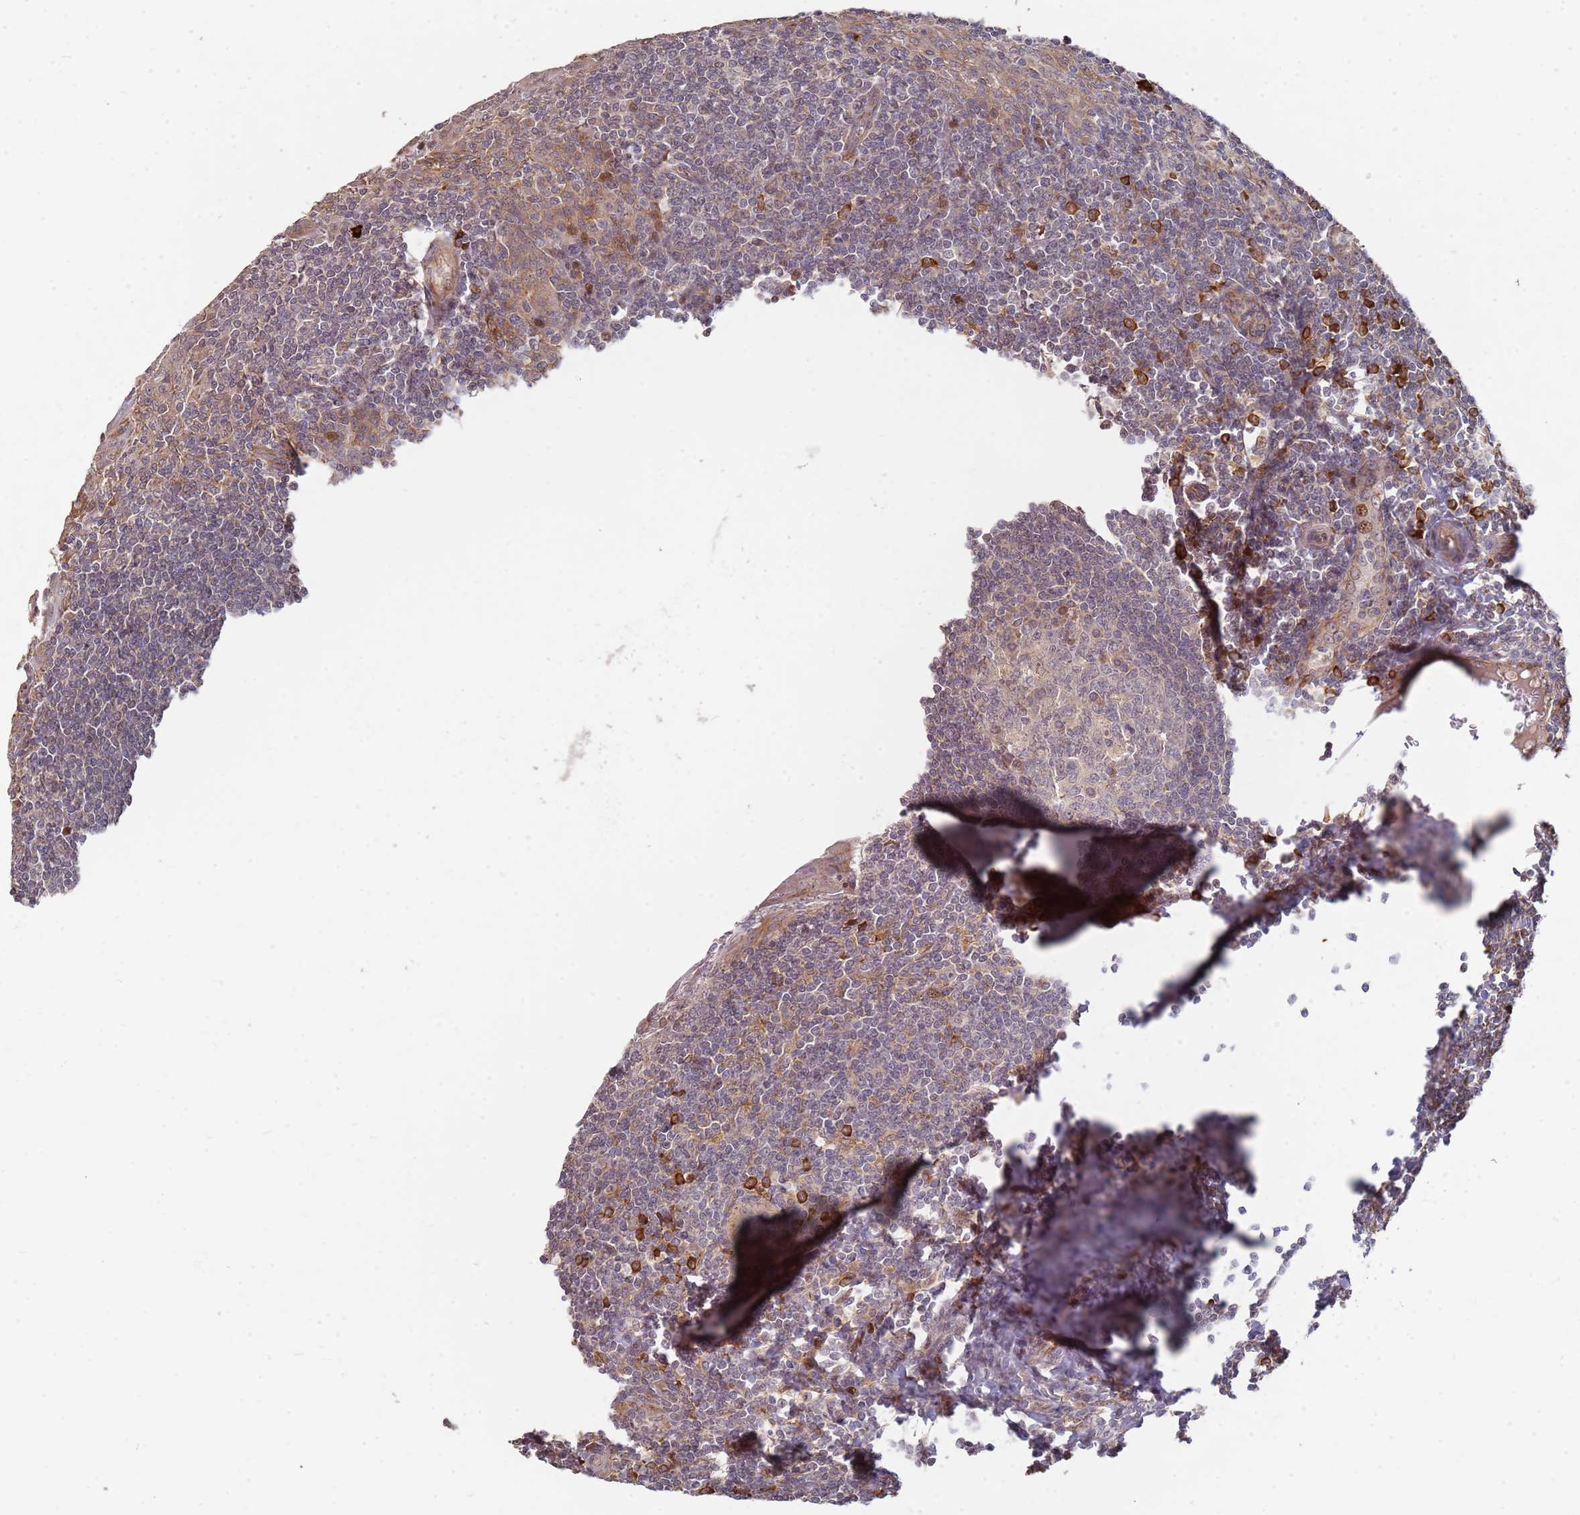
{"staining": {"intensity": "negative", "quantity": "none", "location": "none"}, "tissue": "tonsil", "cell_type": "Germinal center cells", "image_type": "normal", "snomed": [{"axis": "morphology", "description": "Normal tissue, NOS"}, {"axis": "topography", "description": "Tonsil"}], "caption": "Immunohistochemistry (IHC) photomicrograph of benign human tonsil stained for a protein (brown), which reveals no positivity in germinal center cells.", "gene": "MPEG1", "patient": {"sex": "male", "age": 27}}